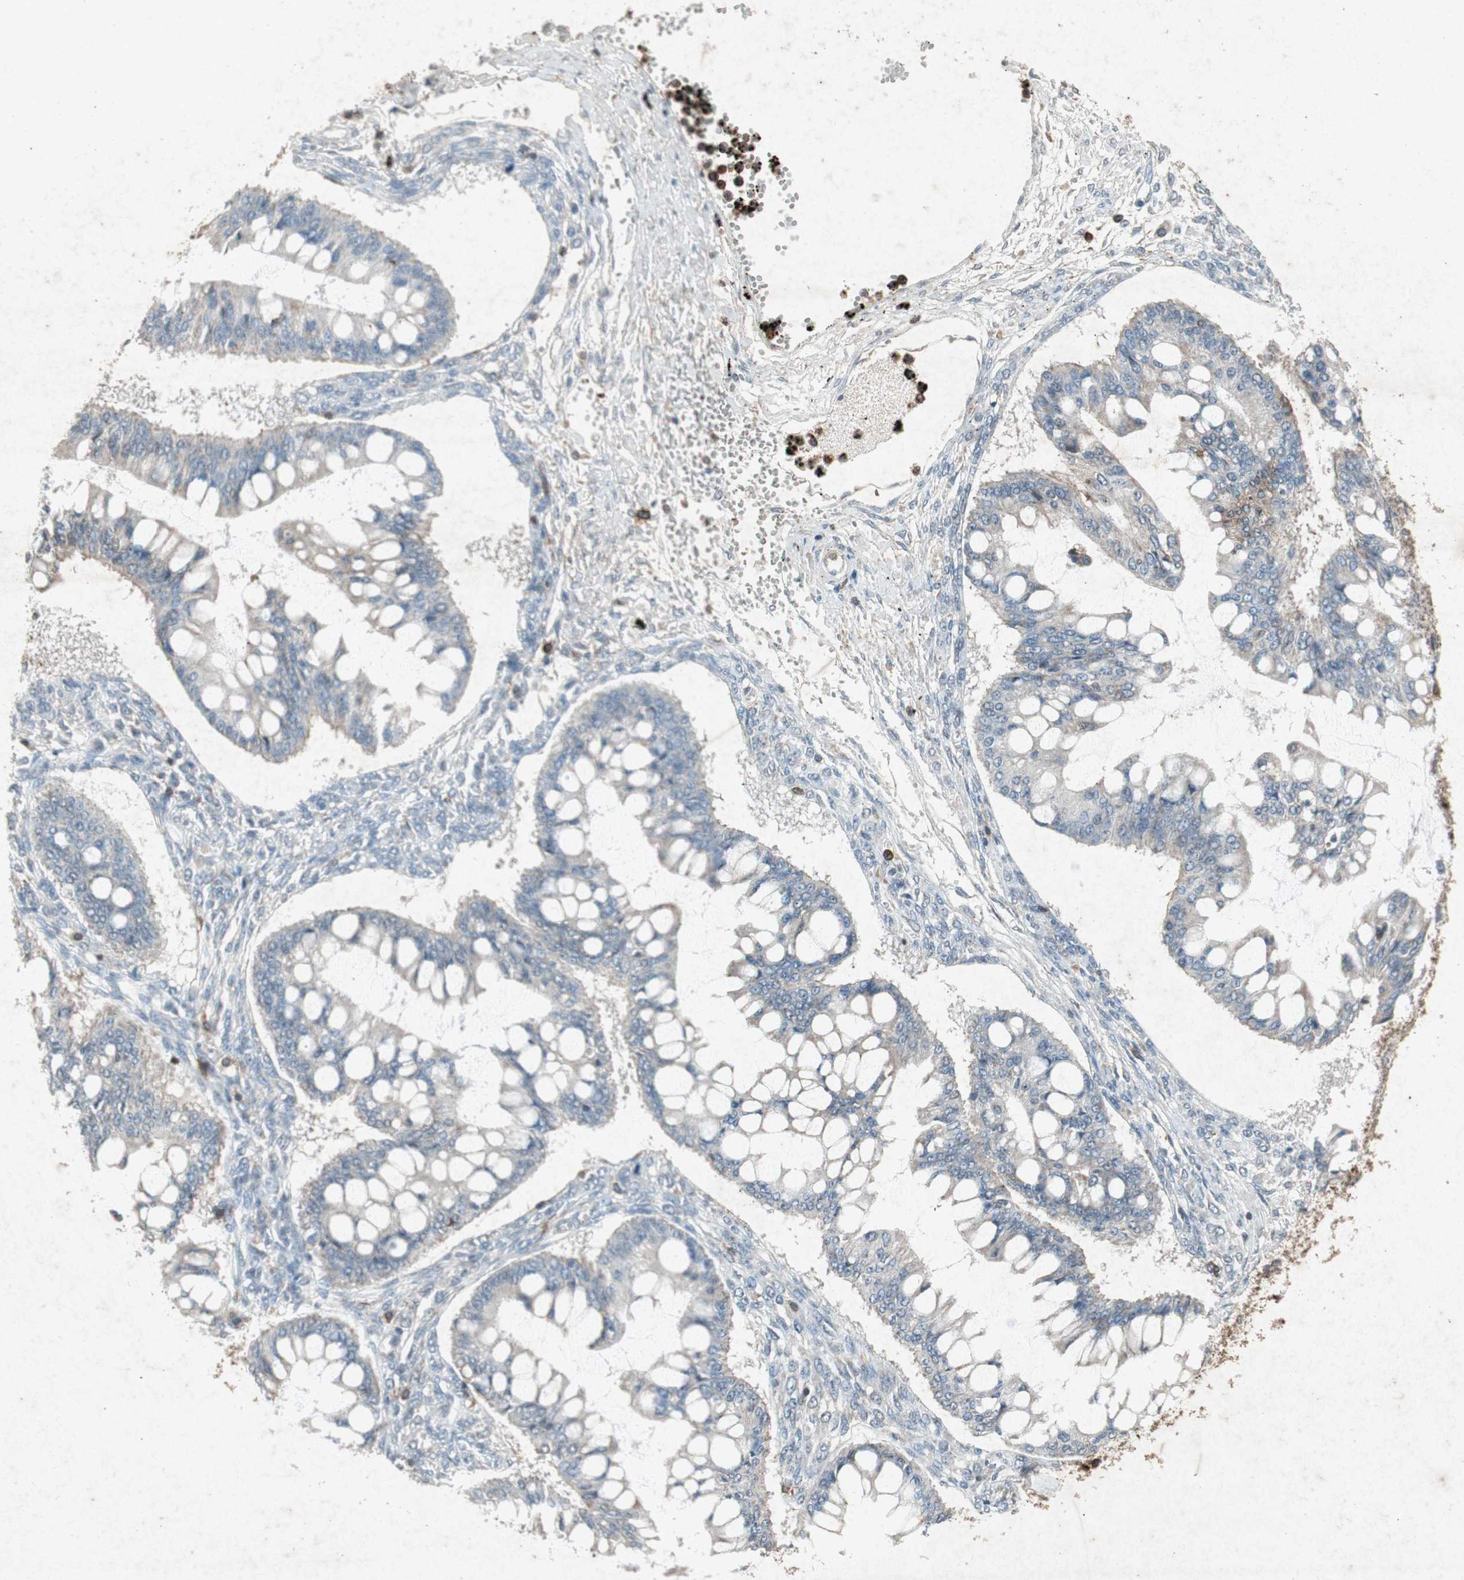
{"staining": {"intensity": "negative", "quantity": "none", "location": "none"}, "tissue": "ovarian cancer", "cell_type": "Tumor cells", "image_type": "cancer", "snomed": [{"axis": "morphology", "description": "Cystadenocarcinoma, mucinous, NOS"}, {"axis": "topography", "description": "Ovary"}], "caption": "Ovarian cancer (mucinous cystadenocarcinoma) was stained to show a protein in brown. There is no significant expression in tumor cells.", "gene": "TYROBP", "patient": {"sex": "female", "age": 73}}